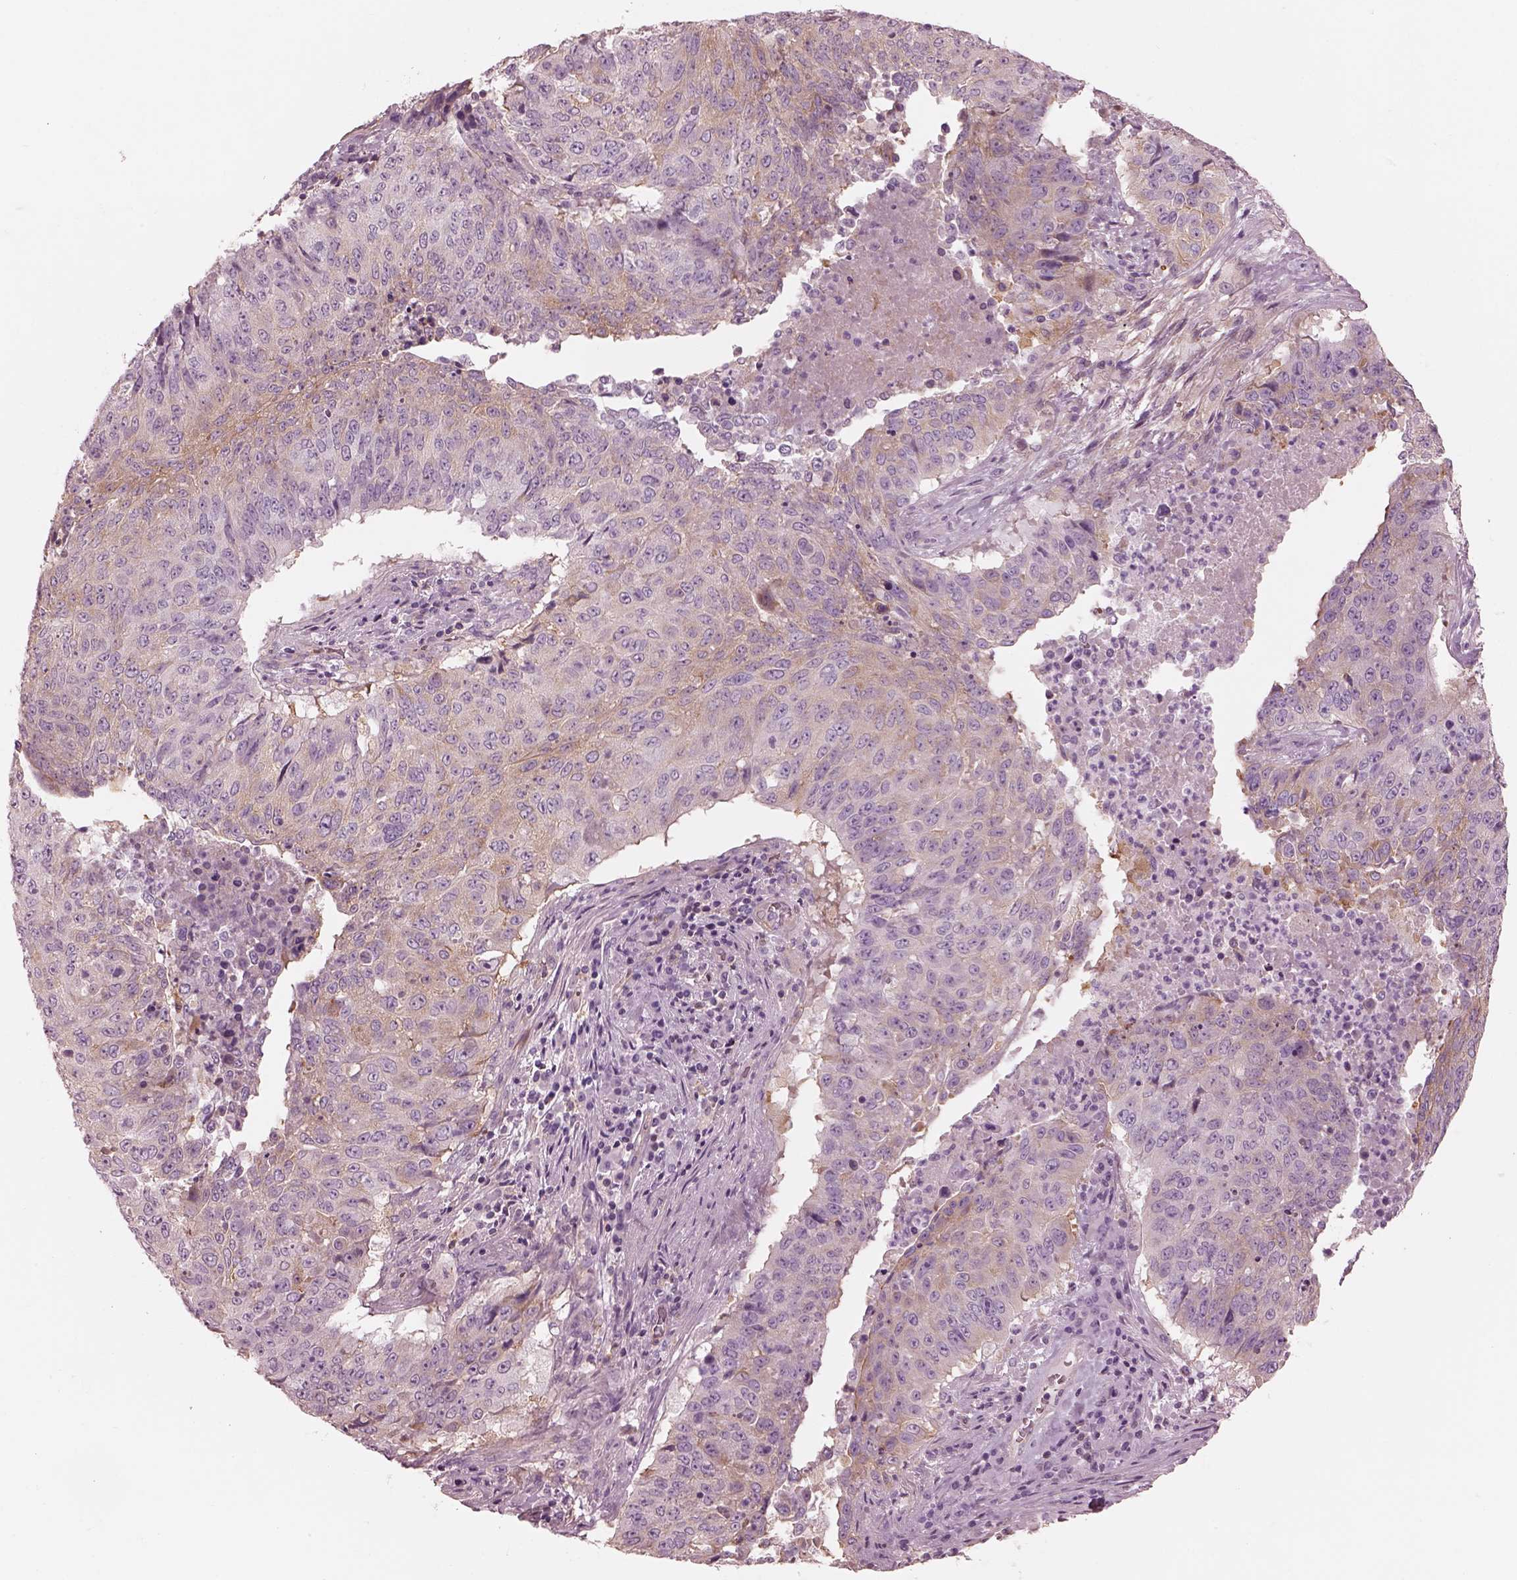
{"staining": {"intensity": "weak", "quantity": "25%-75%", "location": "cytoplasmic/membranous"}, "tissue": "lung cancer", "cell_type": "Tumor cells", "image_type": "cancer", "snomed": [{"axis": "morphology", "description": "Normal tissue, NOS"}, {"axis": "morphology", "description": "Squamous cell carcinoma, NOS"}, {"axis": "topography", "description": "Bronchus"}, {"axis": "topography", "description": "Lung"}], "caption": "A high-resolution micrograph shows IHC staining of squamous cell carcinoma (lung), which shows weak cytoplasmic/membranous staining in about 25%-75% of tumor cells.", "gene": "ELAPOR1", "patient": {"sex": "male", "age": 64}}